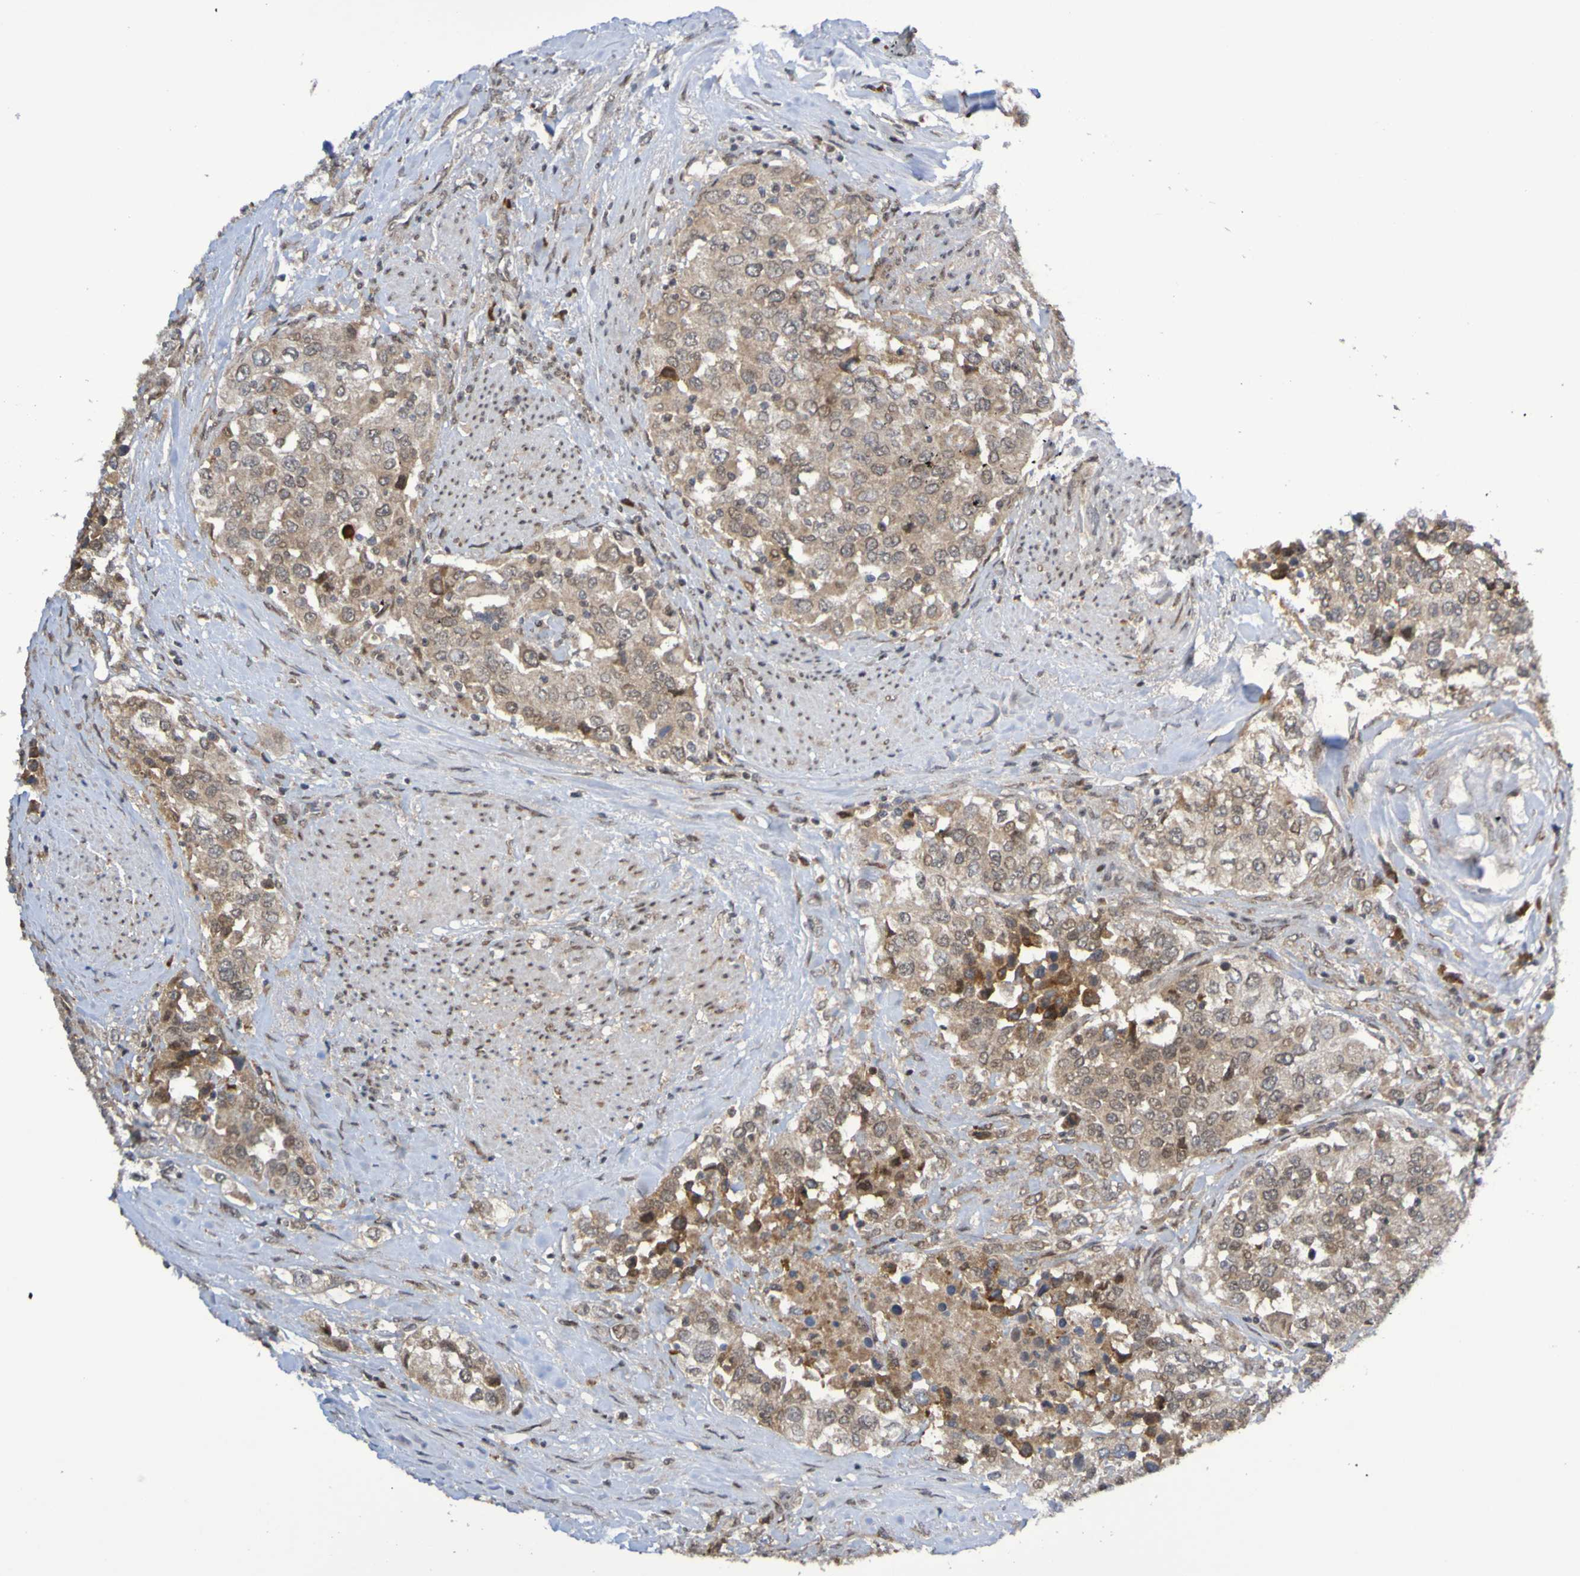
{"staining": {"intensity": "weak", "quantity": ">75%", "location": "cytoplasmic/membranous"}, "tissue": "urothelial cancer", "cell_type": "Tumor cells", "image_type": "cancer", "snomed": [{"axis": "morphology", "description": "Urothelial carcinoma, High grade"}, {"axis": "topography", "description": "Urinary bladder"}], "caption": "DAB (3,3'-diaminobenzidine) immunohistochemical staining of human high-grade urothelial carcinoma exhibits weak cytoplasmic/membranous protein staining in approximately >75% of tumor cells.", "gene": "ITLN1", "patient": {"sex": "female", "age": 80}}